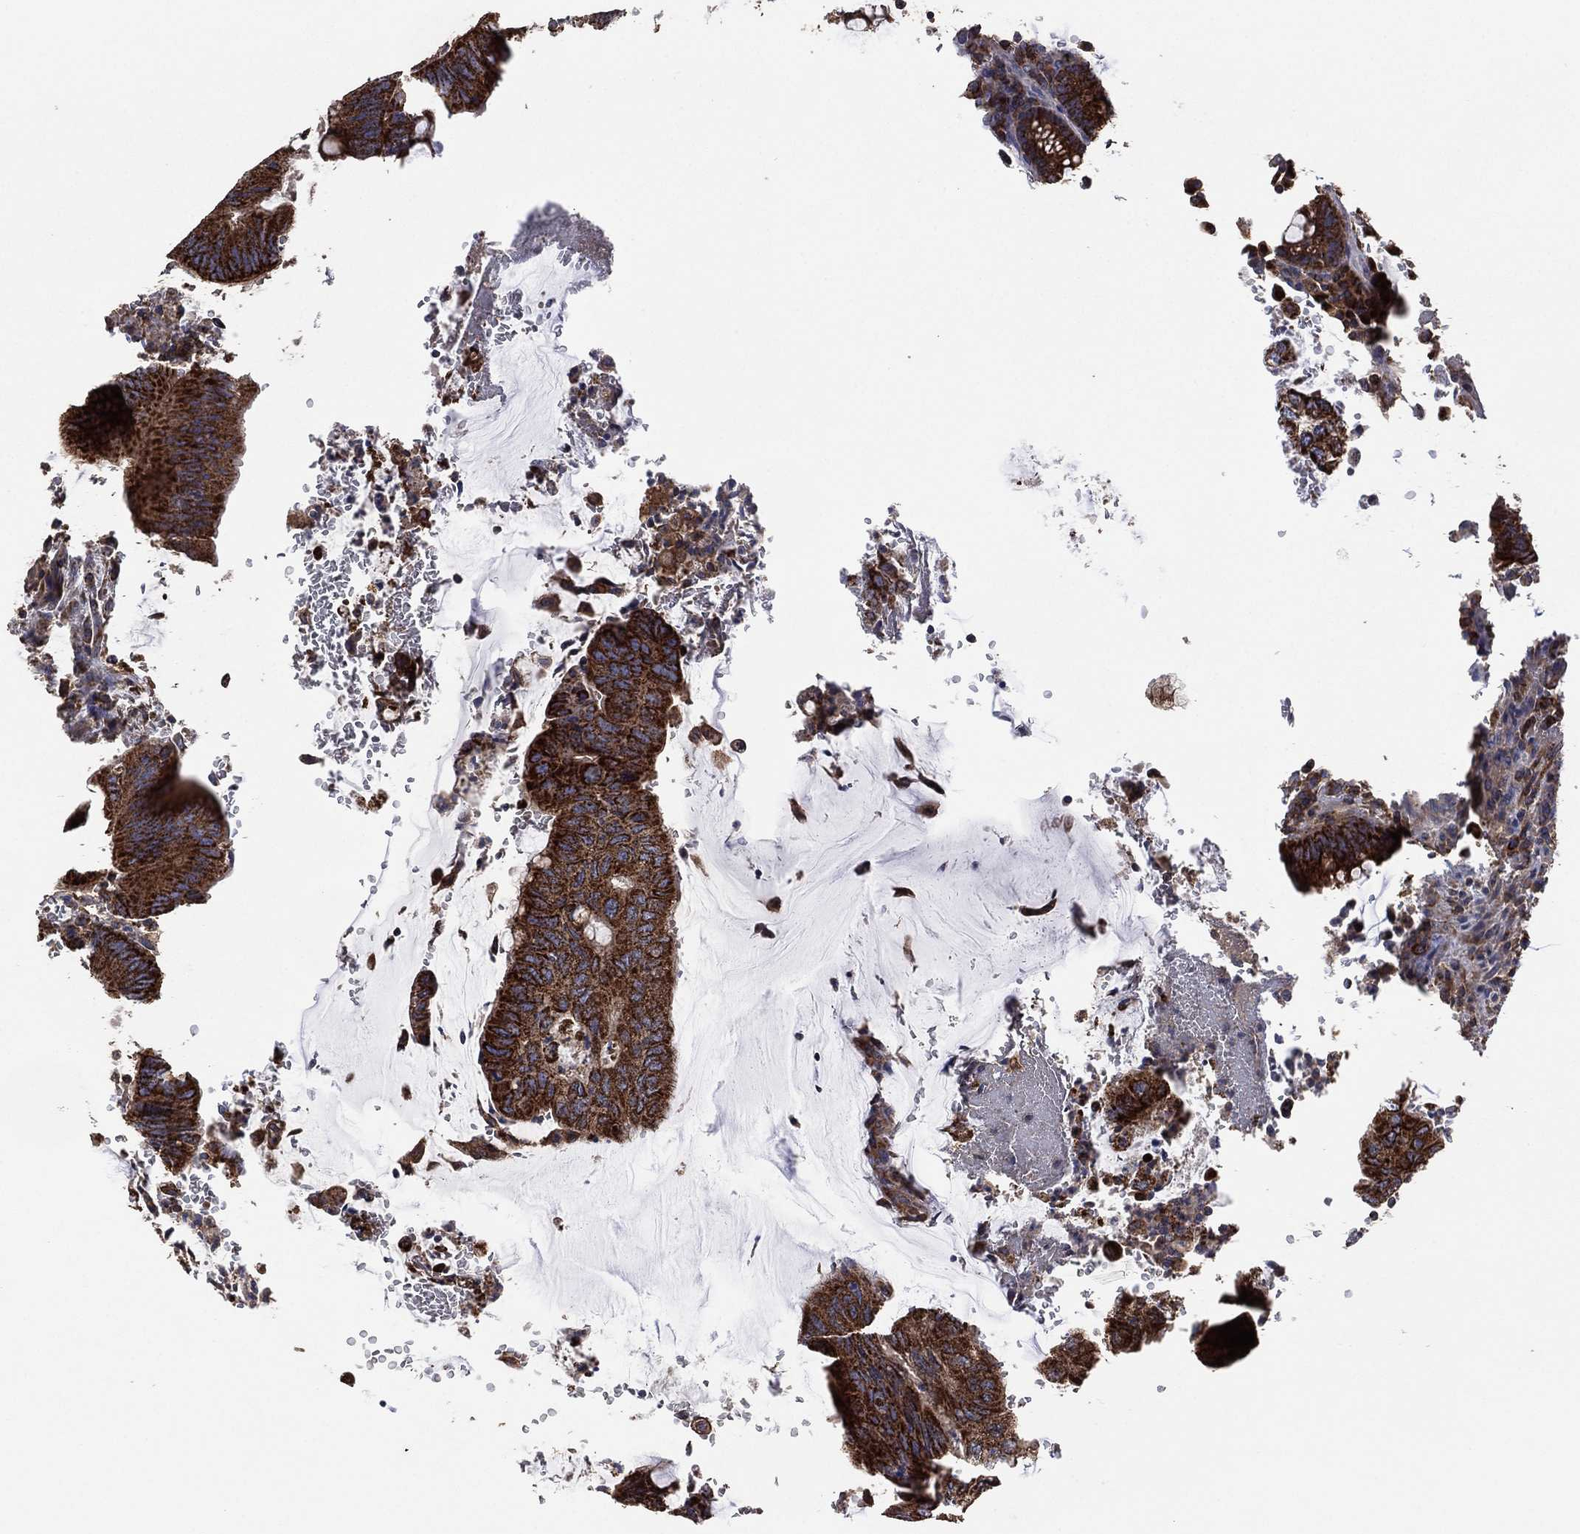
{"staining": {"intensity": "strong", "quantity": ">75%", "location": "cytoplasmic/membranous"}, "tissue": "colorectal cancer", "cell_type": "Tumor cells", "image_type": "cancer", "snomed": [{"axis": "morphology", "description": "Normal tissue, NOS"}, {"axis": "morphology", "description": "Adenocarcinoma, NOS"}, {"axis": "topography", "description": "Rectum"}], "caption": "Strong cytoplasmic/membranous staining is seen in approximately >75% of tumor cells in colorectal cancer (adenocarcinoma).", "gene": "LIMD1", "patient": {"sex": "male", "age": 92}}